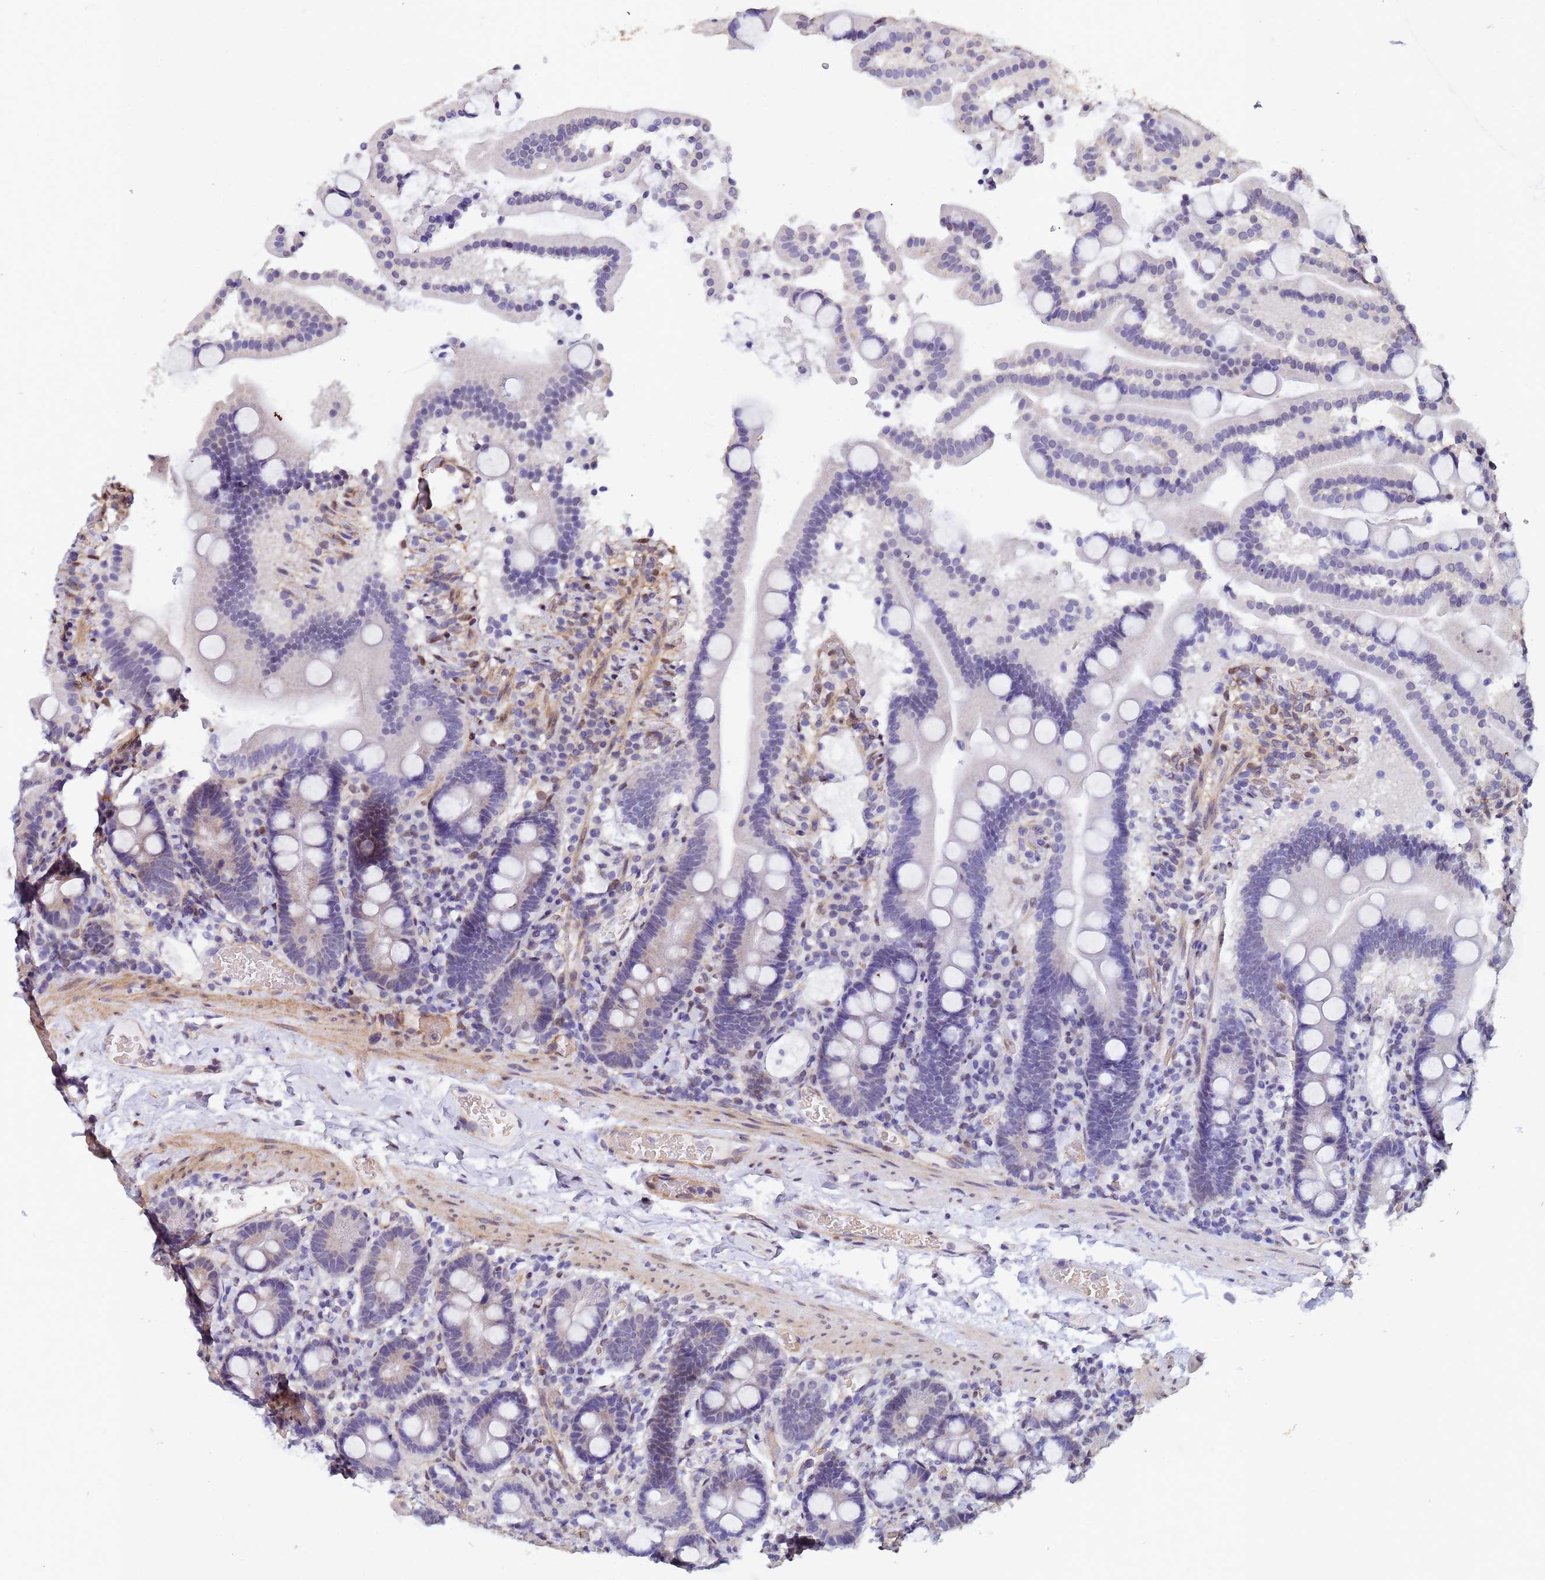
{"staining": {"intensity": "negative", "quantity": "none", "location": "none"}, "tissue": "duodenum", "cell_type": "Glandular cells", "image_type": "normal", "snomed": [{"axis": "morphology", "description": "Normal tissue, NOS"}, {"axis": "topography", "description": "Duodenum"}], "caption": "This photomicrograph is of unremarkable duodenum stained with immunohistochemistry (IHC) to label a protein in brown with the nuclei are counter-stained blue. There is no positivity in glandular cells. (Immunohistochemistry, brightfield microscopy, high magnification).", "gene": "TRIP6", "patient": {"sex": "male", "age": 55}}